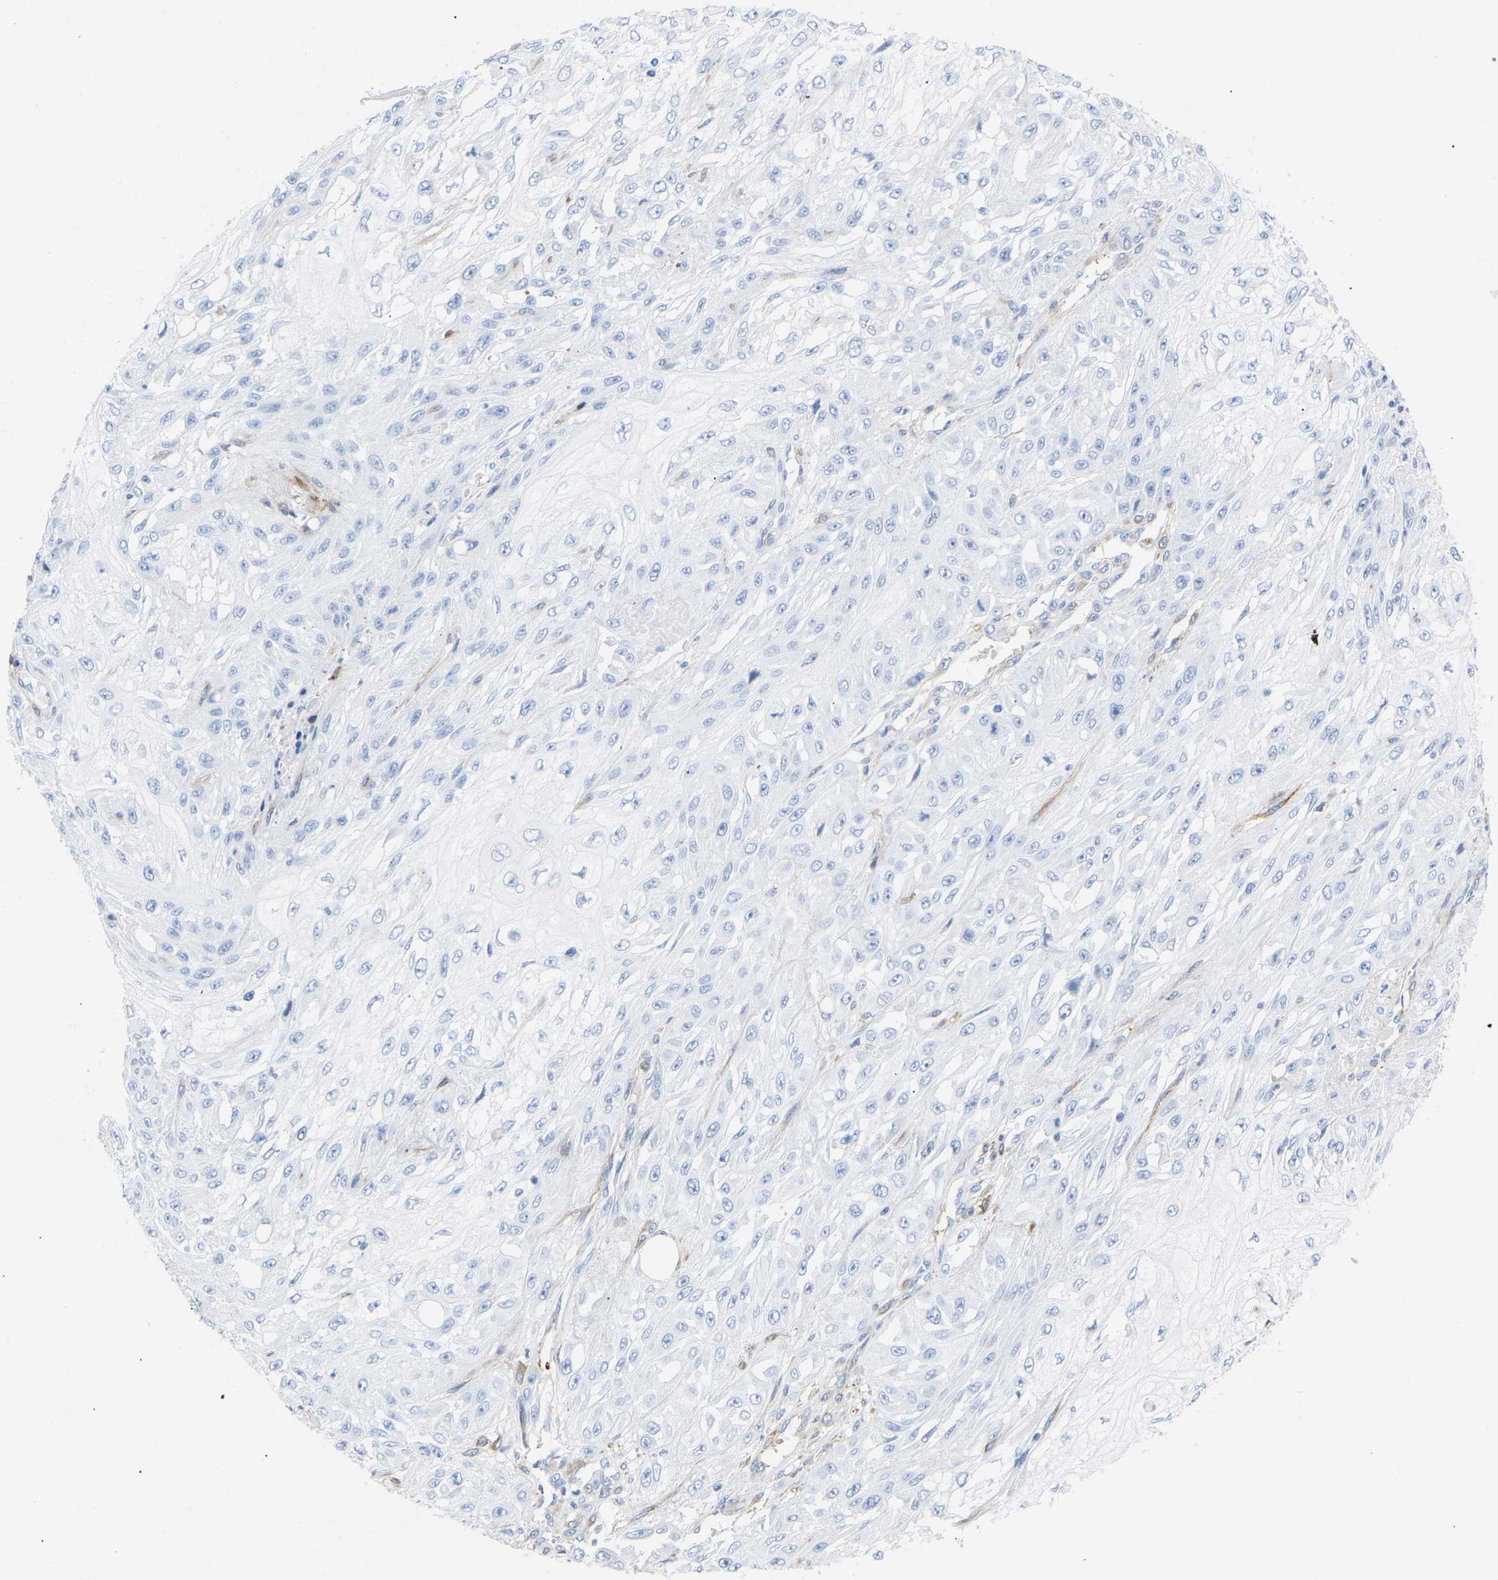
{"staining": {"intensity": "negative", "quantity": "none", "location": "none"}, "tissue": "skin cancer", "cell_type": "Tumor cells", "image_type": "cancer", "snomed": [{"axis": "morphology", "description": "Squamous cell carcinoma, NOS"}, {"axis": "morphology", "description": "Squamous cell carcinoma, metastatic, NOS"}, {"axis": "topography", "description": "Skin"}, {"axis": "topography", "description": "Lymph node"}], "caption": "The micrograph shows no staining of tumor cells in squamous cell carcinoma (skin).", "gene": "AMPH", "patient": {"sex": "male", "age": 75}}